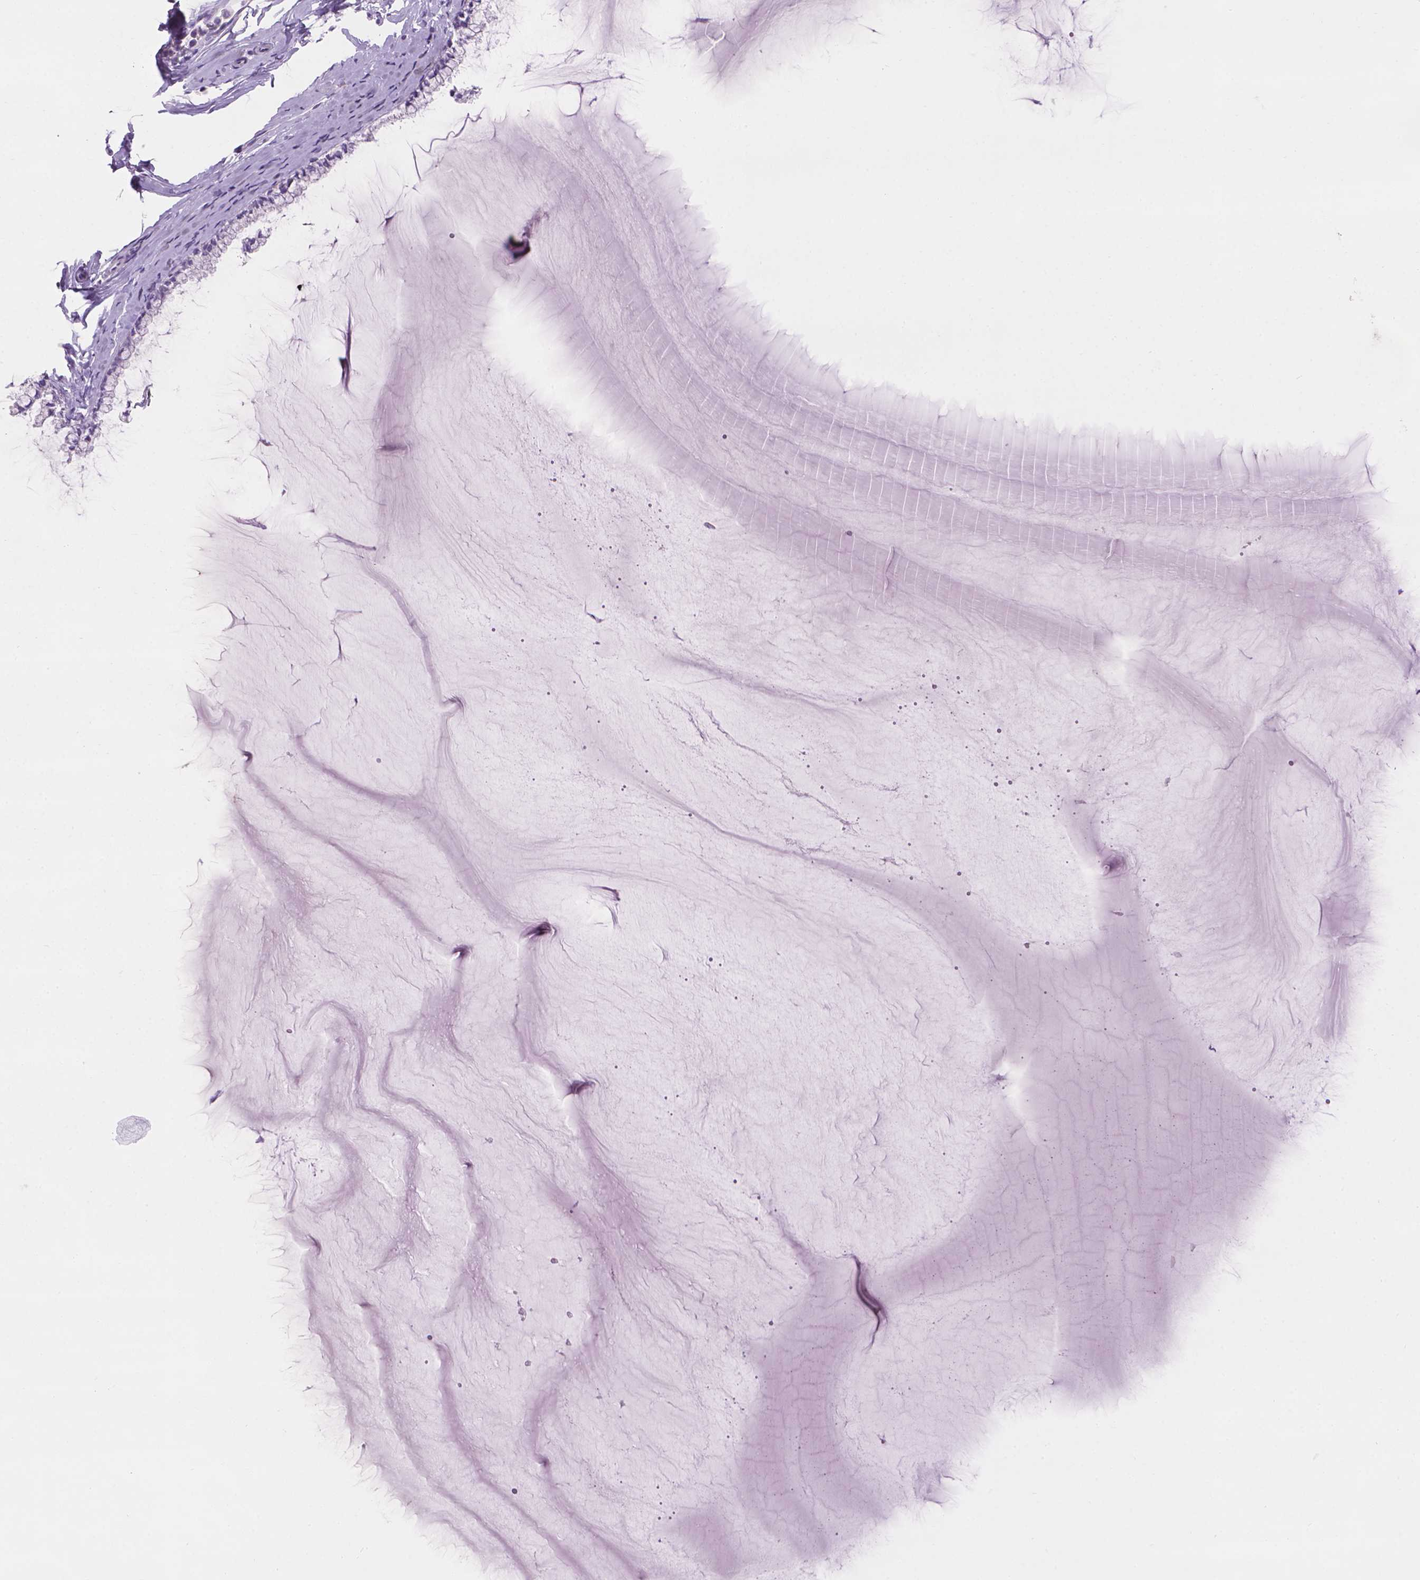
{"staining": {"intensity": "negative", "quantity": "none", "location": "none"}, "tissue": "cervix", "cell_type": "Glandular cells", "image_type": "normal", "snomed": [{"axis": "morphology", "description": "Normal tissue, NOS"}, {"axis": "topography", "description": "Cervix"}], "caption": "There is no significant staining in glandular cells of cervix.", "gene": "MLANA", "patient": {"sex": "female", "age": 40}}